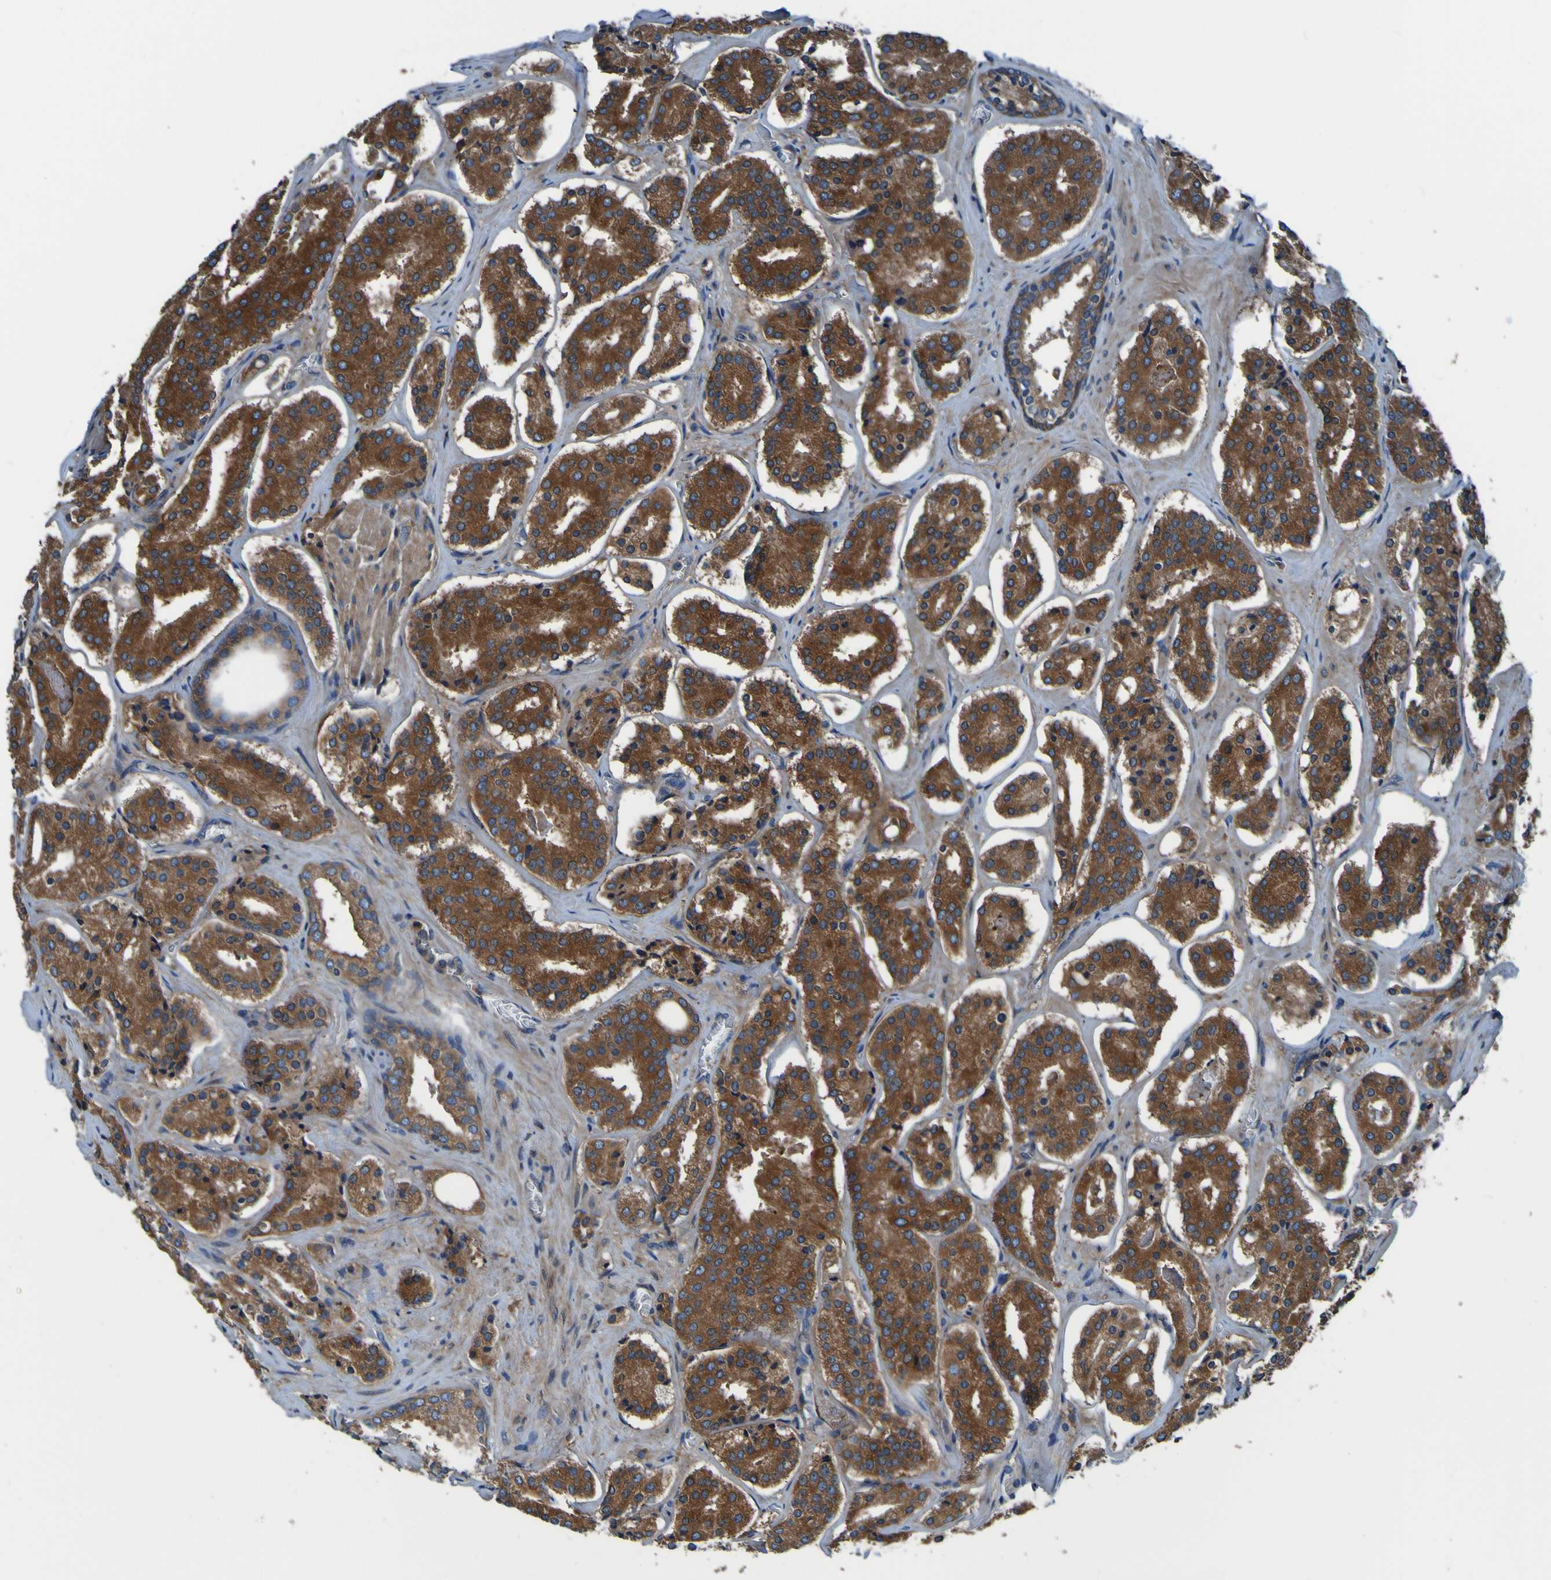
{"staining": {"intensity": "strong", "quantity": ">75%", "location": "cytoplasmic/membranous"}, "tissue": "prostate cancer", "cell_type": "Tumor cells", "image_type": "cancer", "snomed": [{"axis": "morphology", "description": "Adenocarcinoma, High grade"}, {"axis": "topography", "description": "Prostate"}], "caption": "Immunohistochemistry (IHC) (DAB (3,3'-diaminobenzidine)) staining of human adenocarcinoma (high-grade) (prostate) displays strong cytoplasmic/membranous protein positivity in approximately >75% of tumor cells.", "gene": "RAB5B", "patient": {"sex": "male", "age": 60}}